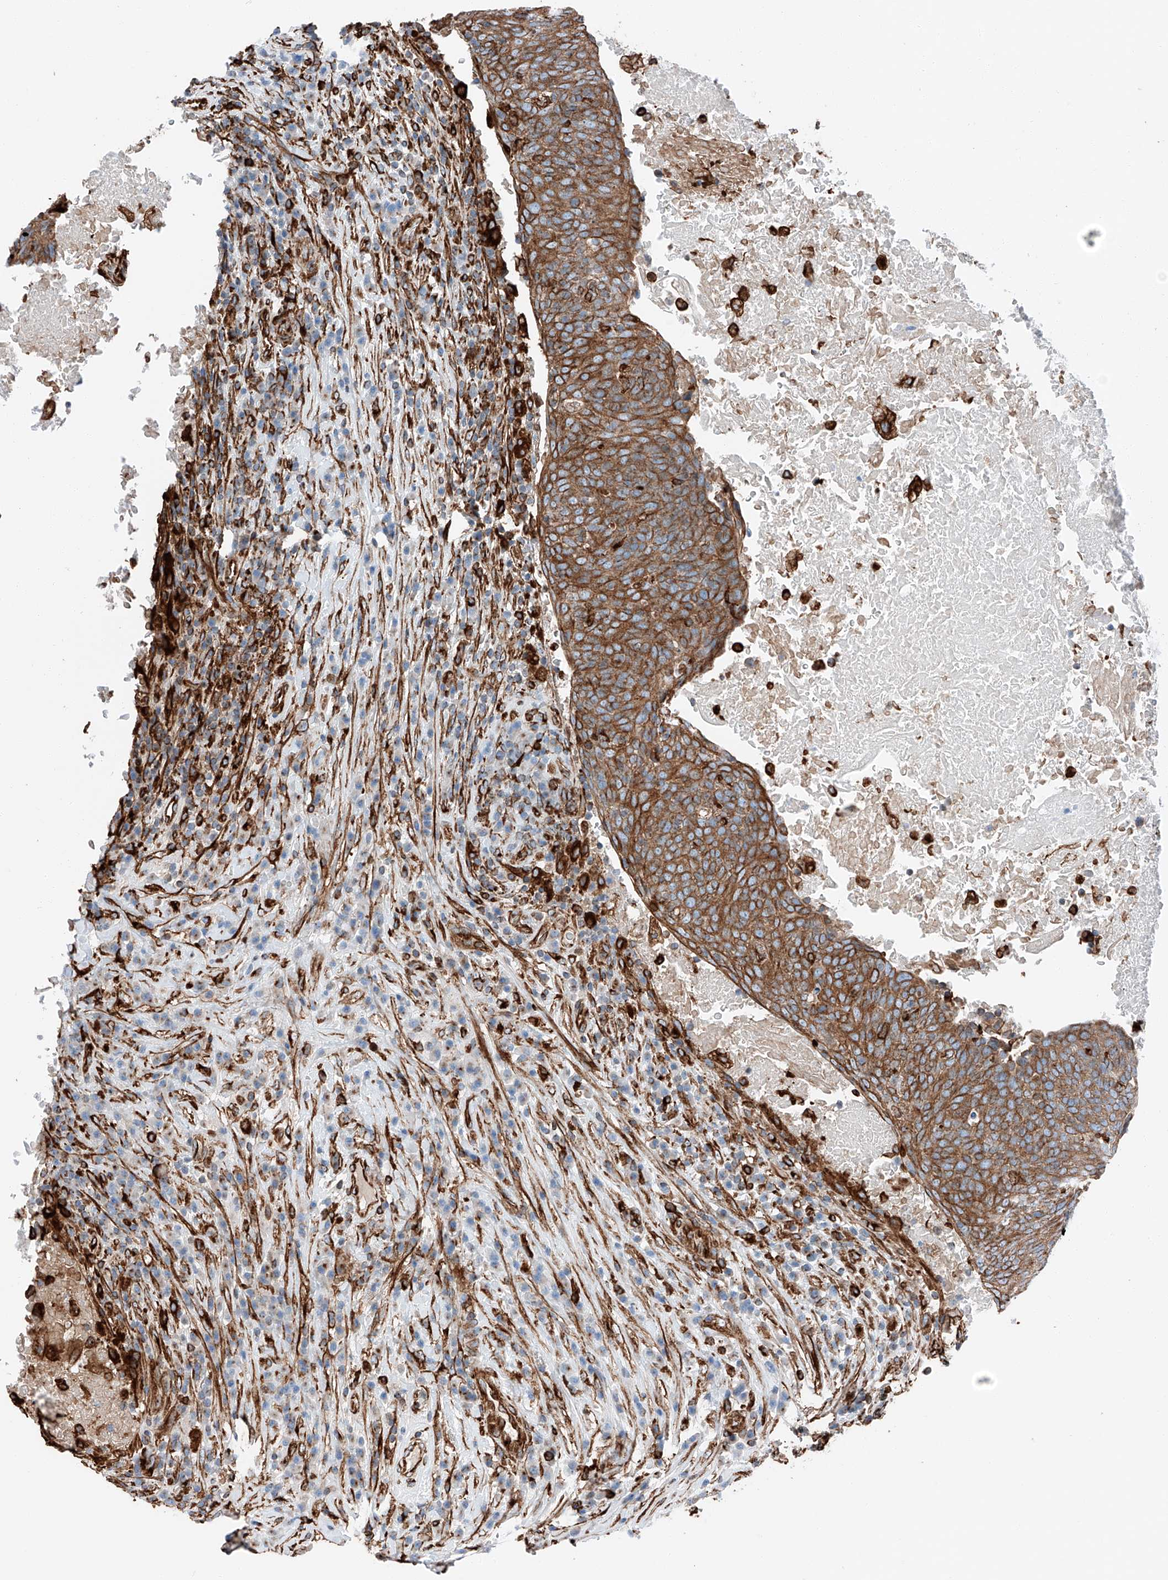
{"staining": {"intensity": "moderate", "quantity": ">75%", "location": "cytoplasmic/membranous"}, "tissue": "head and neck cancer", "cell_type": "Tumor cells", "image_type": "cancer", "snomed": [{"axis": "morphology", "description": "Squamous cell carcinoma, NOS"}, {"axis": "morphology", "description": "Squamous cell carcinoma, metastatic, NOS"}, {"axis": "topography", "description": "Lymph node"}, {"axis": "topography", "description": "Head-Neck"}], "caption": "Tumor cells display medium levels of moderate cytoplasmic/membranous positivity in approximately >75% of cells in head and neck squamous cell carcinoma.", "gene": "ZNF804A", "patient": {"sex": "male", "age": 62}}